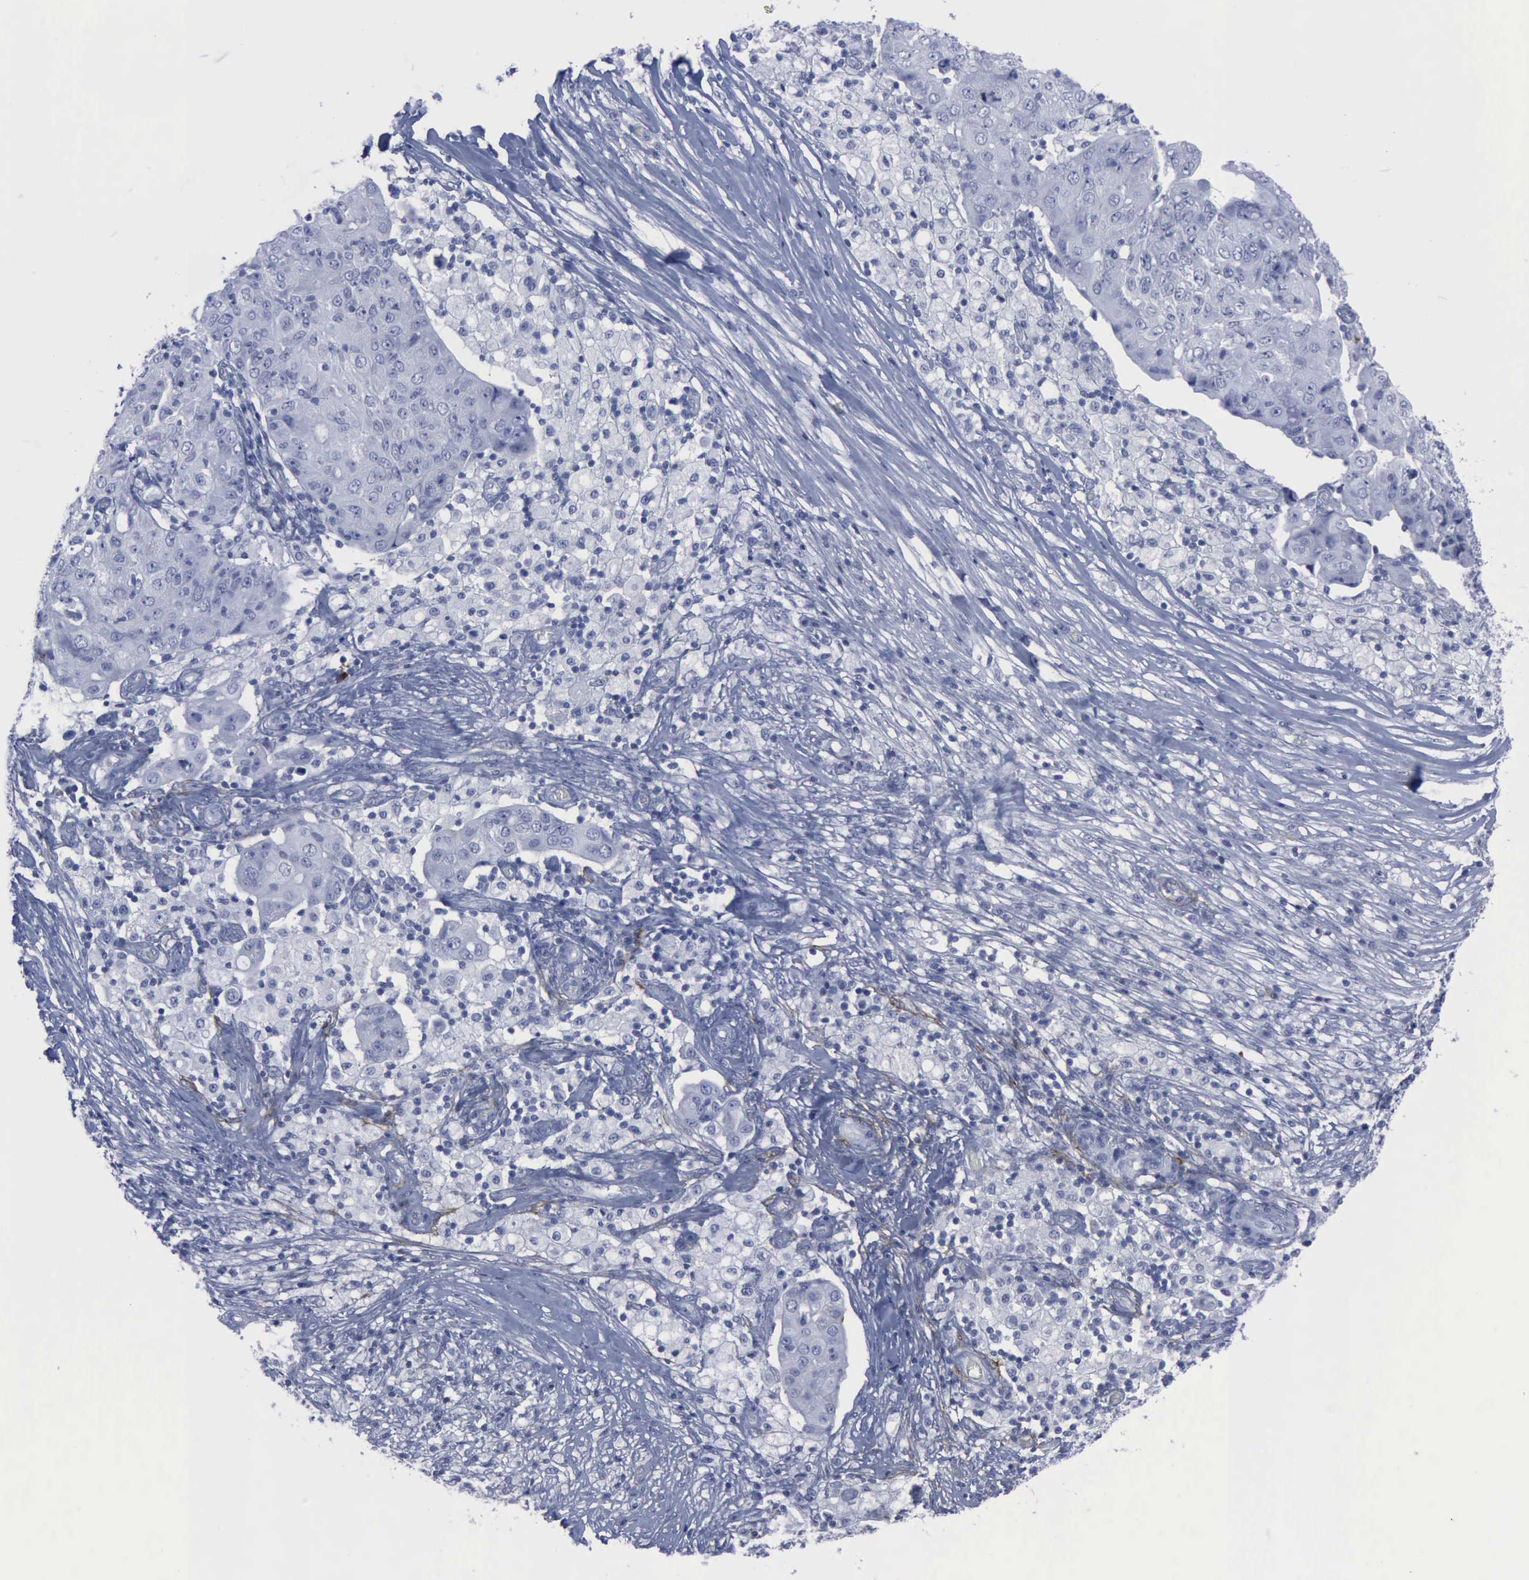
{"staining": {"intensity": "negative", "quantity": "none", "location": "none"}, "tissue": "ovarian cancer", "cell_type": "Tumor cells", "image_type": "cancer", "snomed": [{"axis": "morphology", "description": "Carcinoma, endometroid"}, {"axis": "topography", "description": "Ovary"}], "caption": "Human endometroid carcinoma (ovarian) stained for a protein using immunohistochemistry shows no expression in tumor cells.", "gene": "NGFR", "patient": {"sex": "female", "age": 42}}